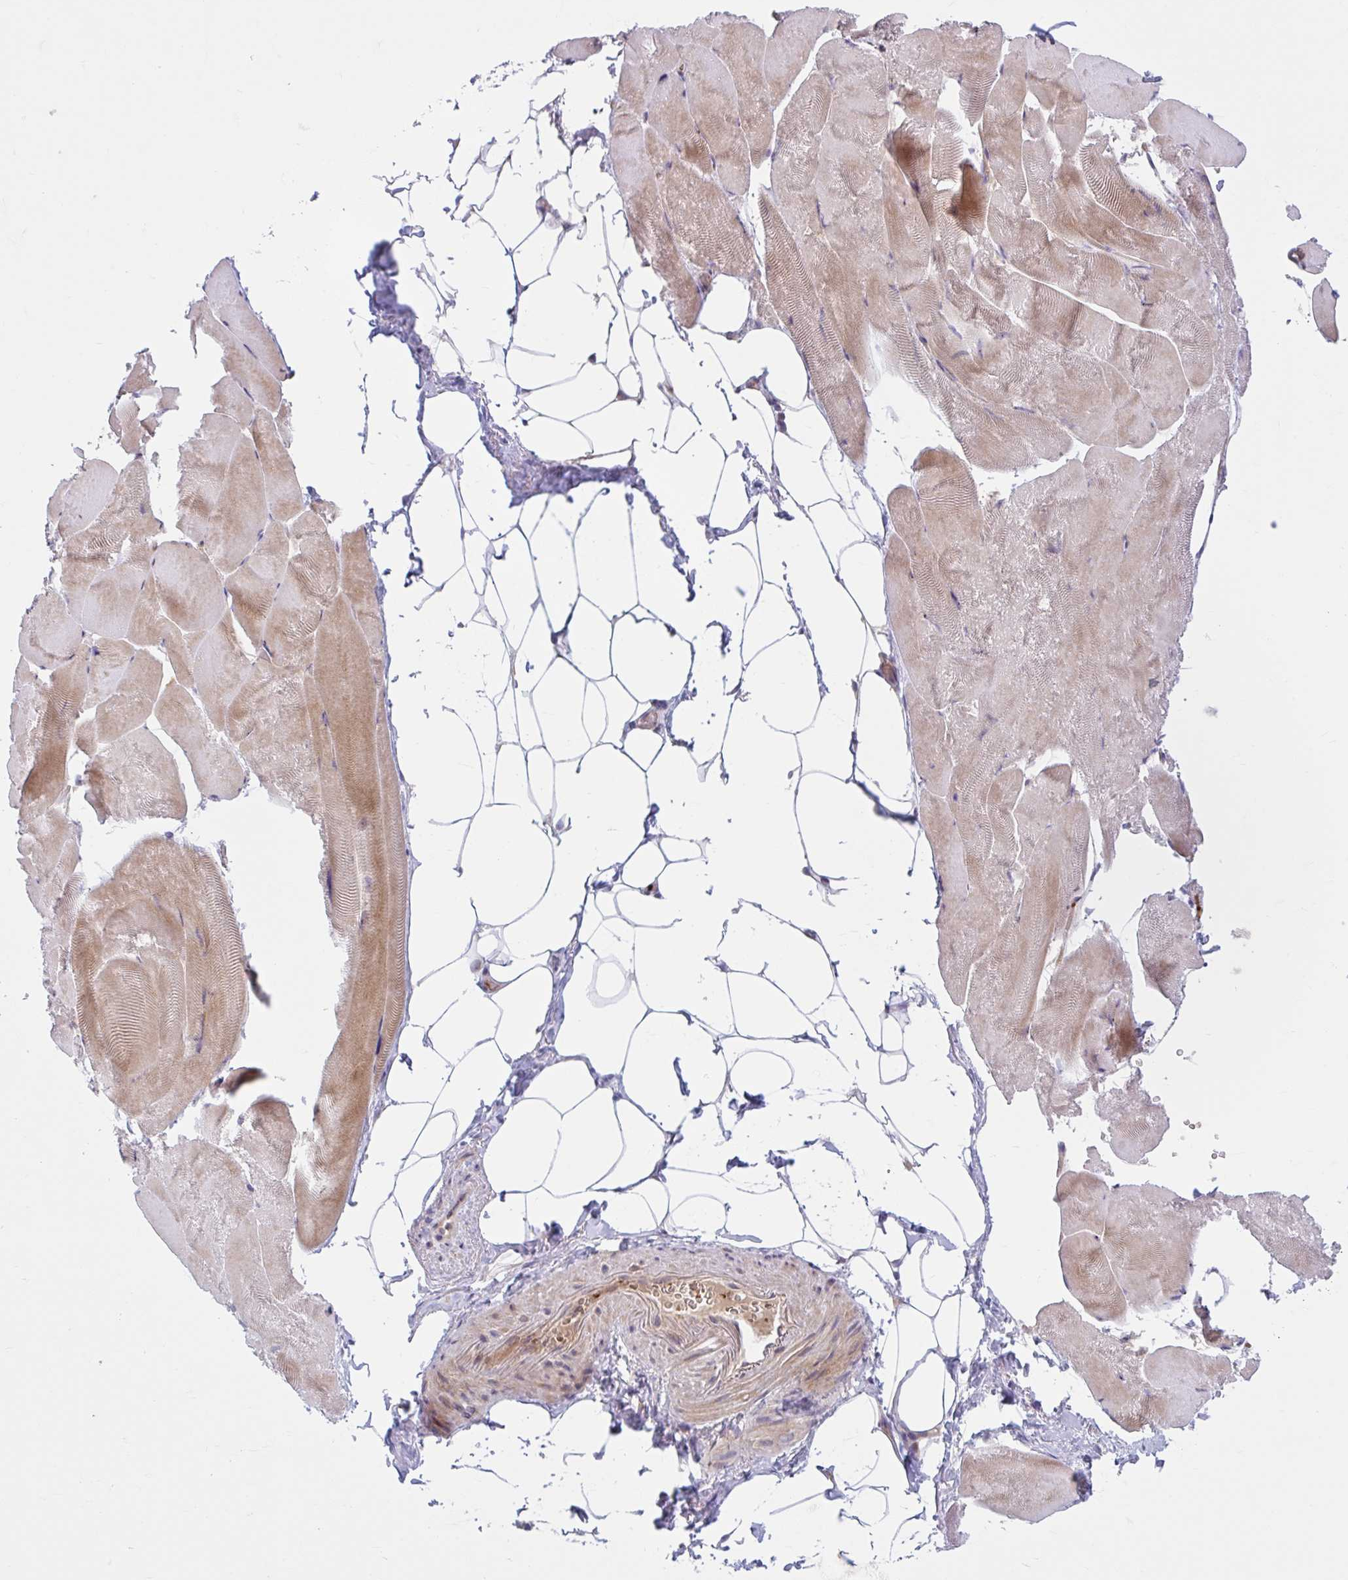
{"staining": {"intensity": "weak", "quantity": "25%-75%", "location": "cytoplasmic/membranous"}, "tissue": "skeletal muscle", "cell_type": "Myocytes", "image_type": "normal", "snomed": [{"axis": "morphology", "description": "Normal tissue, NOS"}, {"axis": "topography", "description": "Skeletal muscle"}], "caption": "Myocytes show low levels of weak cytoplasmic/membranous staining in about 25%-75% of cells in benign human skeletal muscle. (DAB IHC, brown staining for protein, blue staining for nuclei).", "gene": "HMBS", "patient": {"sex": "female", "age": 64}}